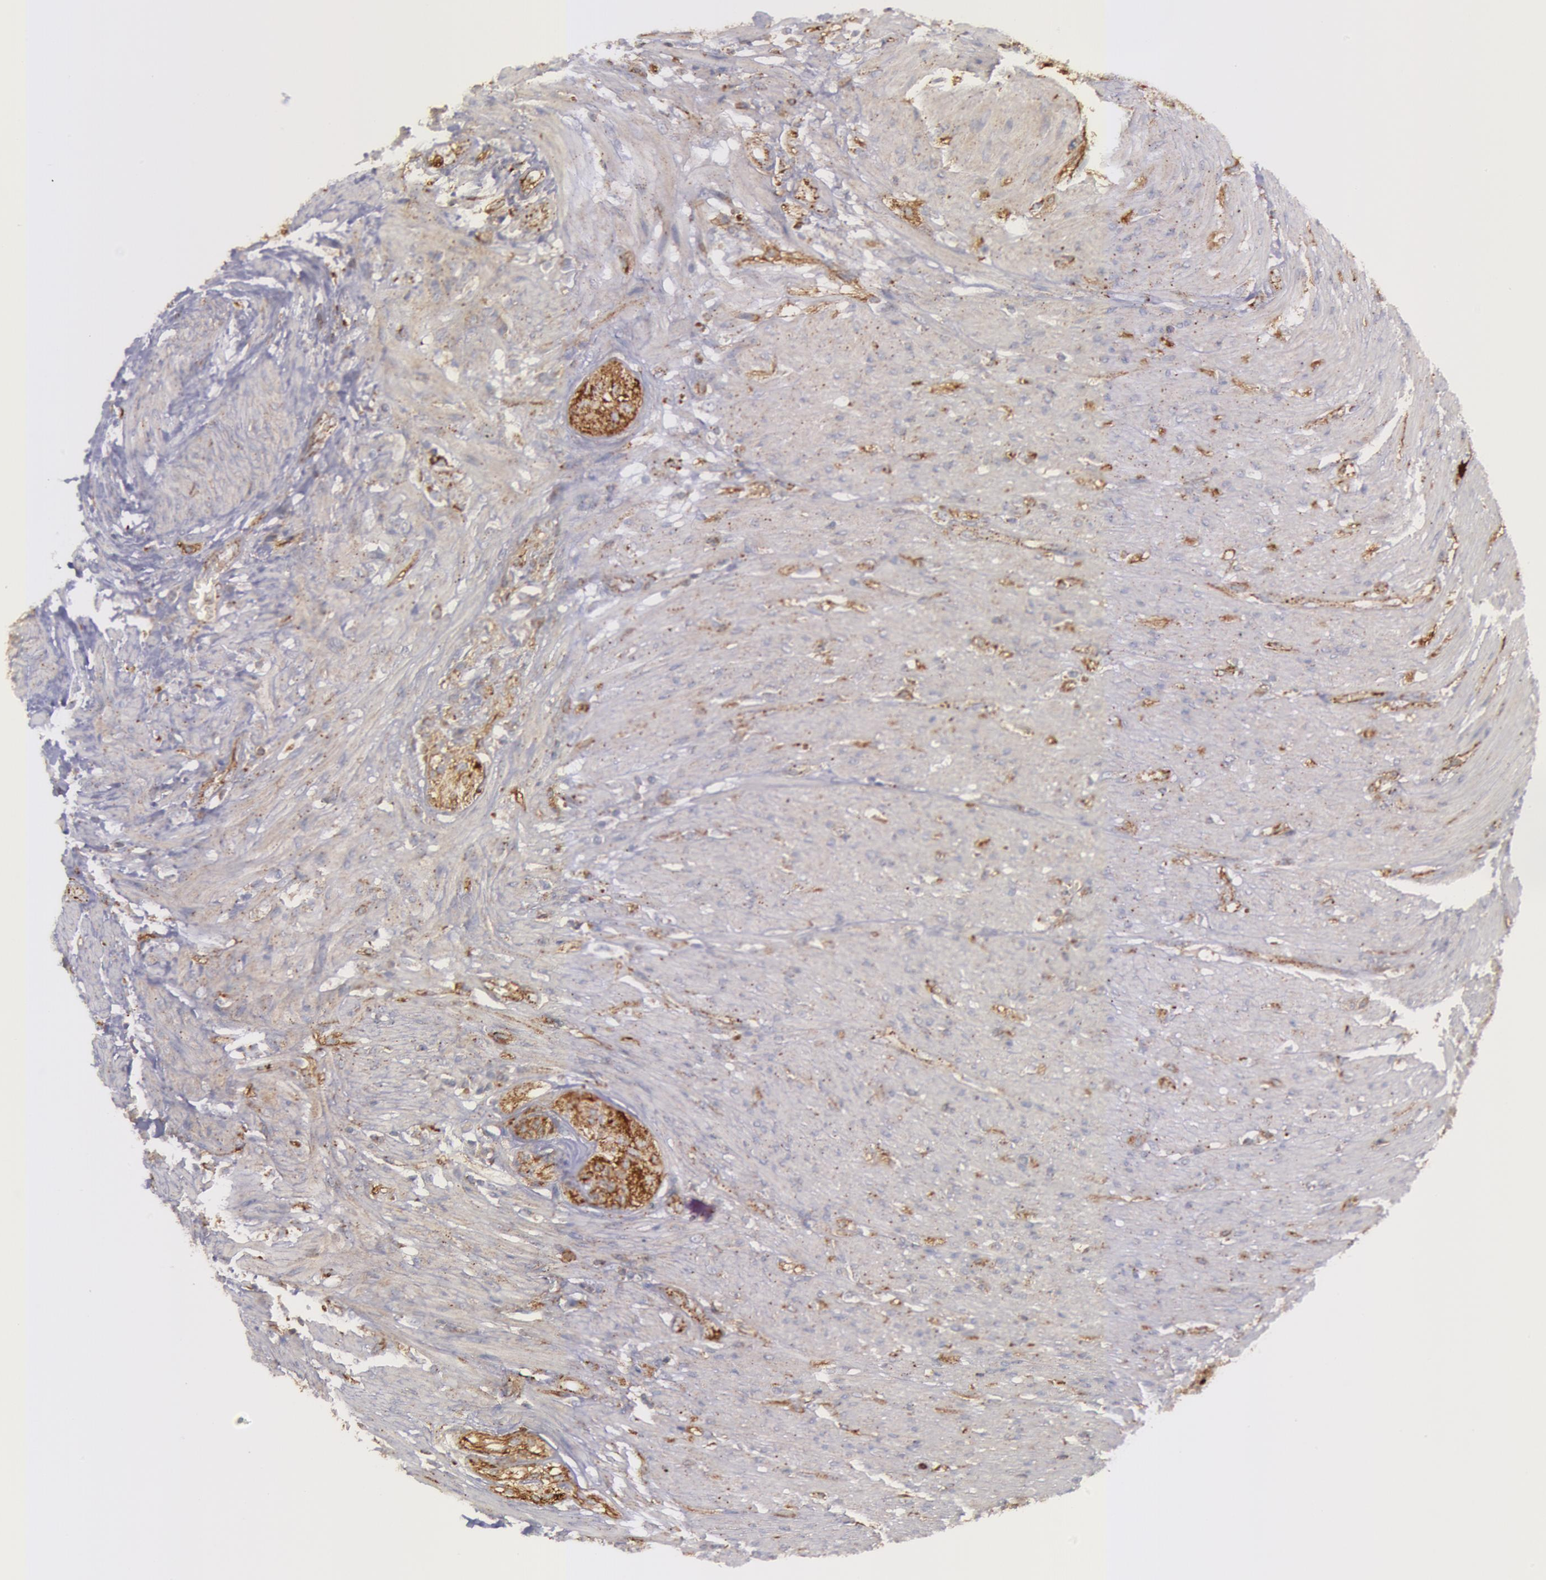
{"staining": {"intensity": "strong", "quantity": ">75%", "location": "cytoplasmic/membranous"}, "tissue": "colorectal cancer", "cell_type": "Tumor cells", "image_type": "cancer", "snomed": [{"axis": "morphology", "description": "Adenocarcinoma, NOS"}, {"axis": "topography", "description": "Colon"}], "caption": "Colorectal cancer tissue demonstrates strong cytoplasmic/membranous positivity in about >75% of tumor cells, visualized by immunohistochemistry.", "gene": "FLOT2", "patient": {"sex": "female", "age": 46}}